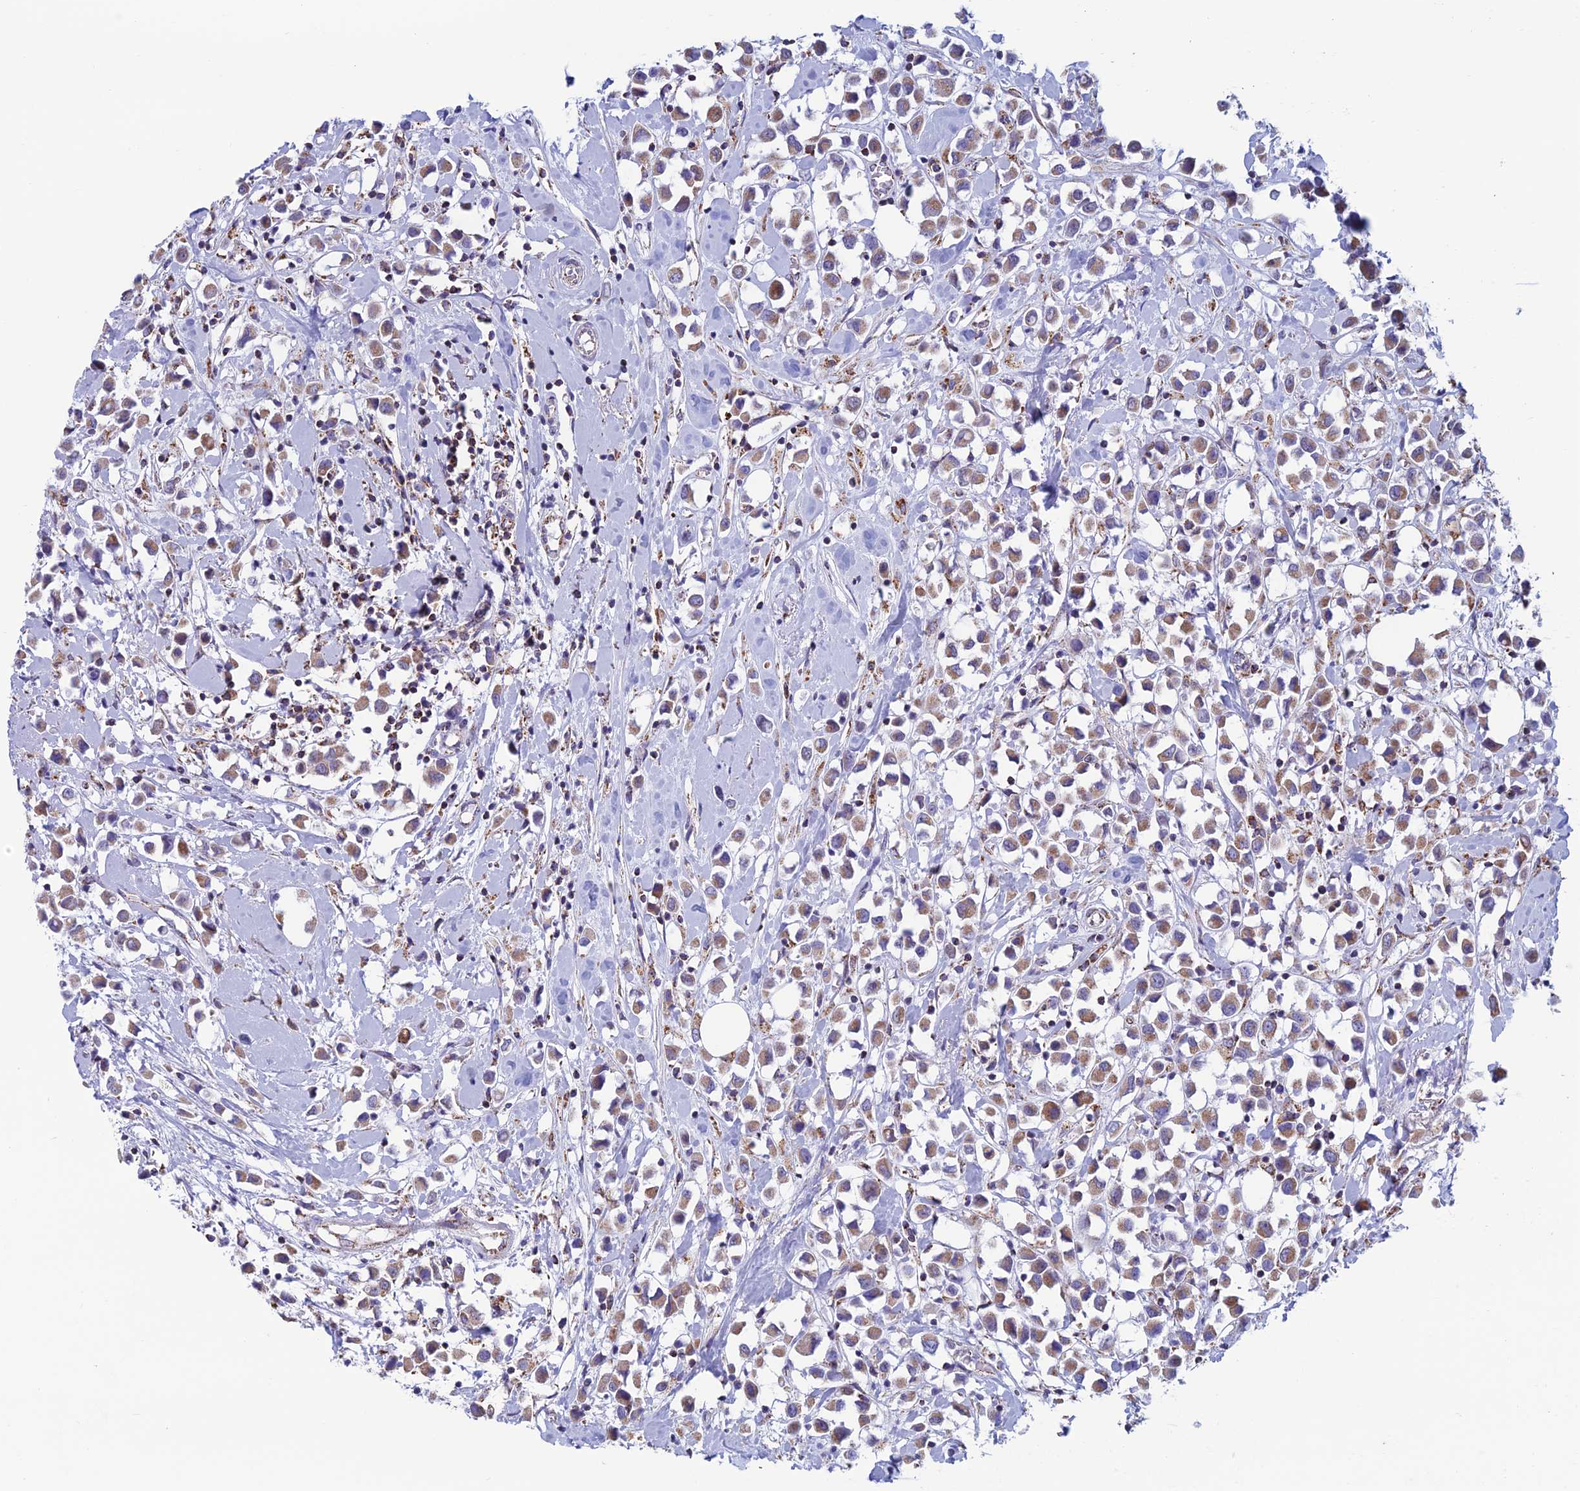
{"staining": {"intensity": "moderate", "quantity": ">75%", "location": "cytoplasmic/membranous"}, "tissue": "breast cancer", "cell_type": "Tumor cells", "image_type": "cancer", "snomed": [{"axis": "morphology", "description": "Duct carcinoma"}, {"axis": "topography", "description": "Breast"}], "caption": "Infiltrating ductal carcinoma (breast) was stained to show a protein in brown. There is medium levels of moderate cytoplasmic/membranous positivity in about >75% of tumor cells. Immunohistochemistry stains the protein of interest in brown and the nuclei are stained blue.", "gene": "ZNG1B", "patient": {"sex": "female", "age": 61}}